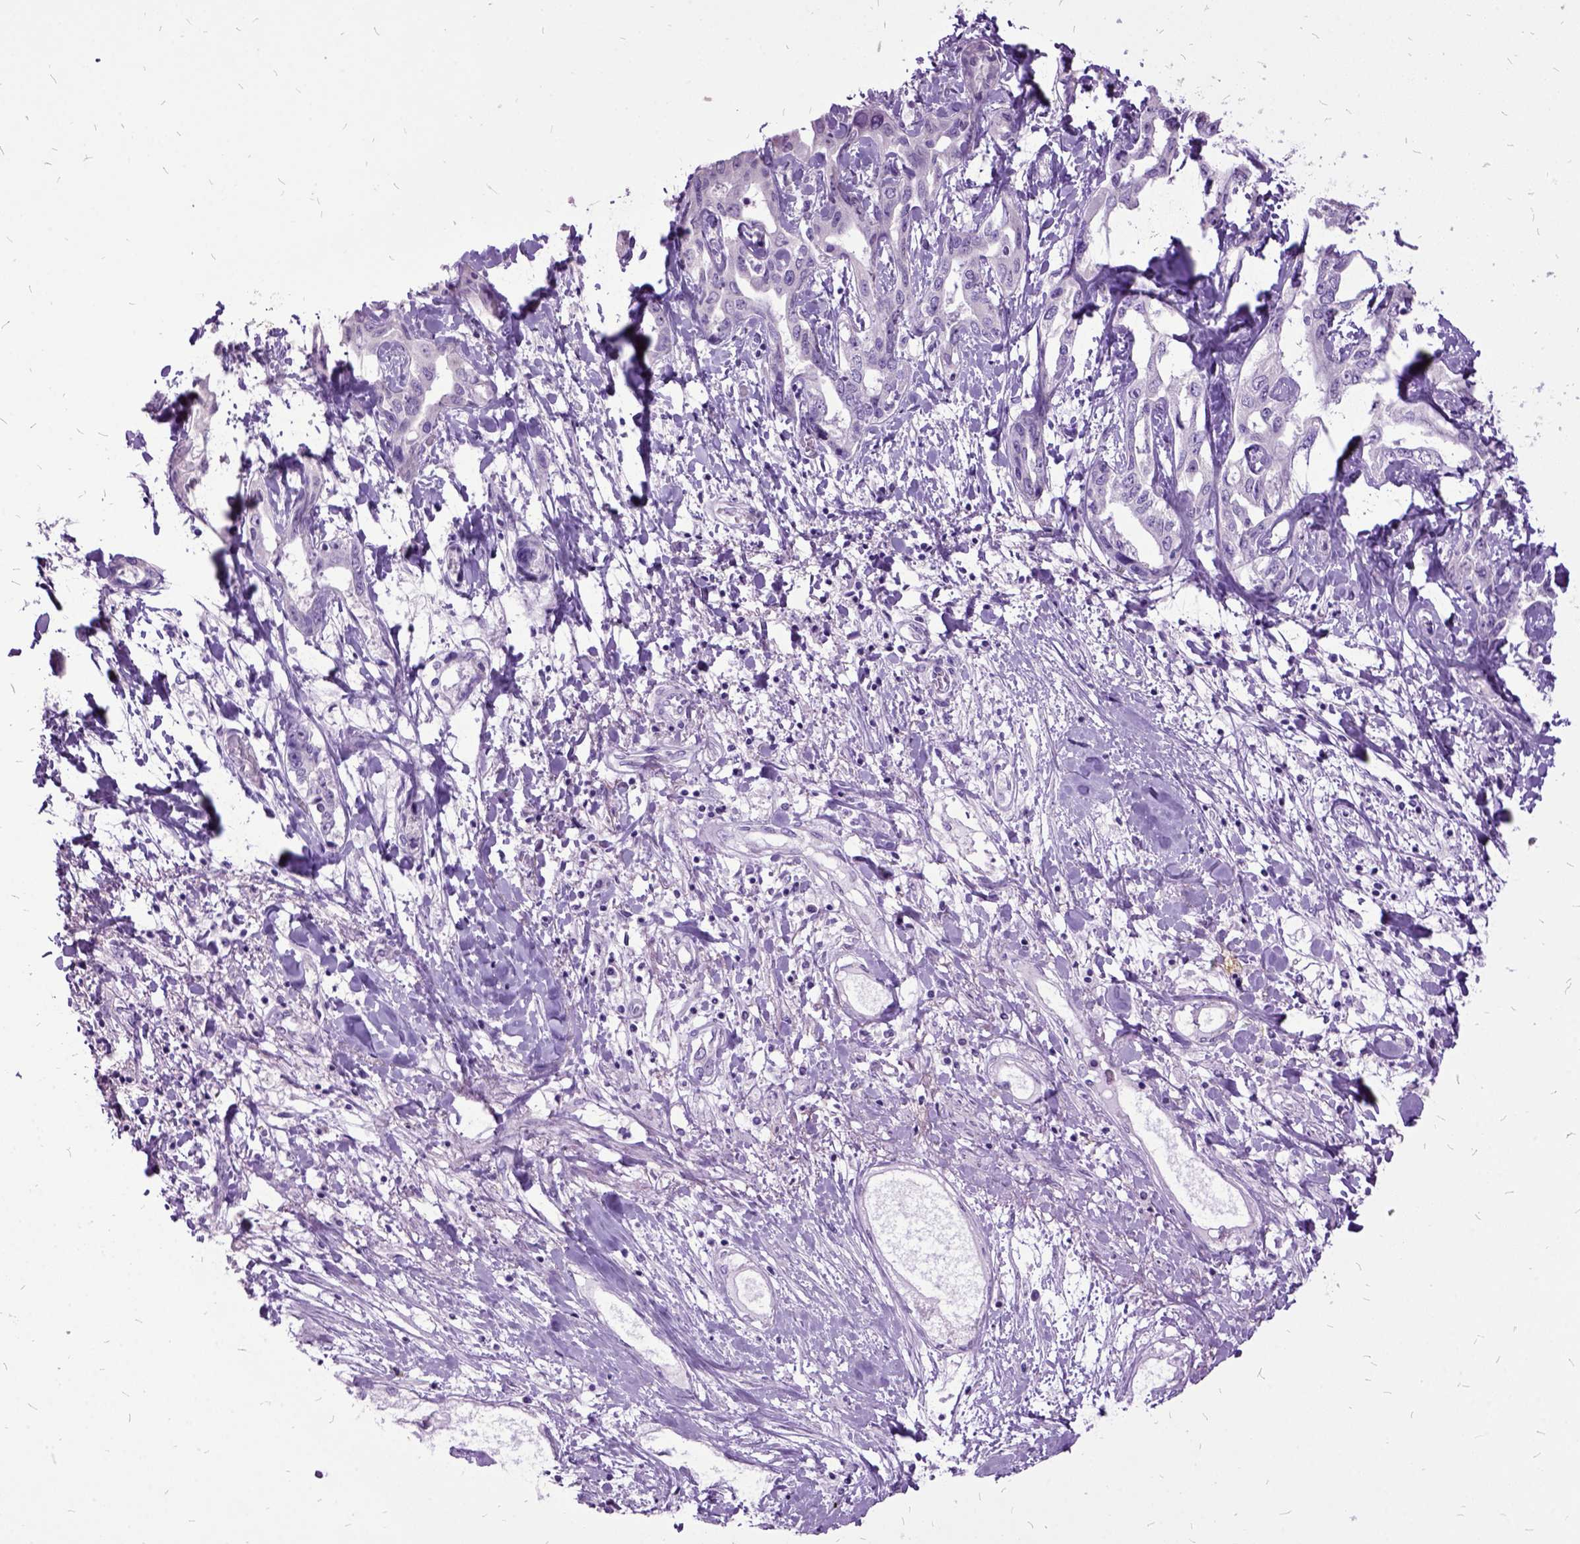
{"staining": {"intensity": "negative", "quantity": "none", "location": "none"}, "tissue": "liver cancer", "cell_type": "Tumor cells", "image_type": "cancer", "snomed": [{"axis": "morphology", "description": "Cholangiocarcinoma"}, {"axis": "topography", "description": "Liver"}], "caption": "Image shows no significant protein staining in tumor cells of liver cancer (cholangiocarcinoma).", "gene": "MME", "patient": {"sex": "male", "age": 59}}